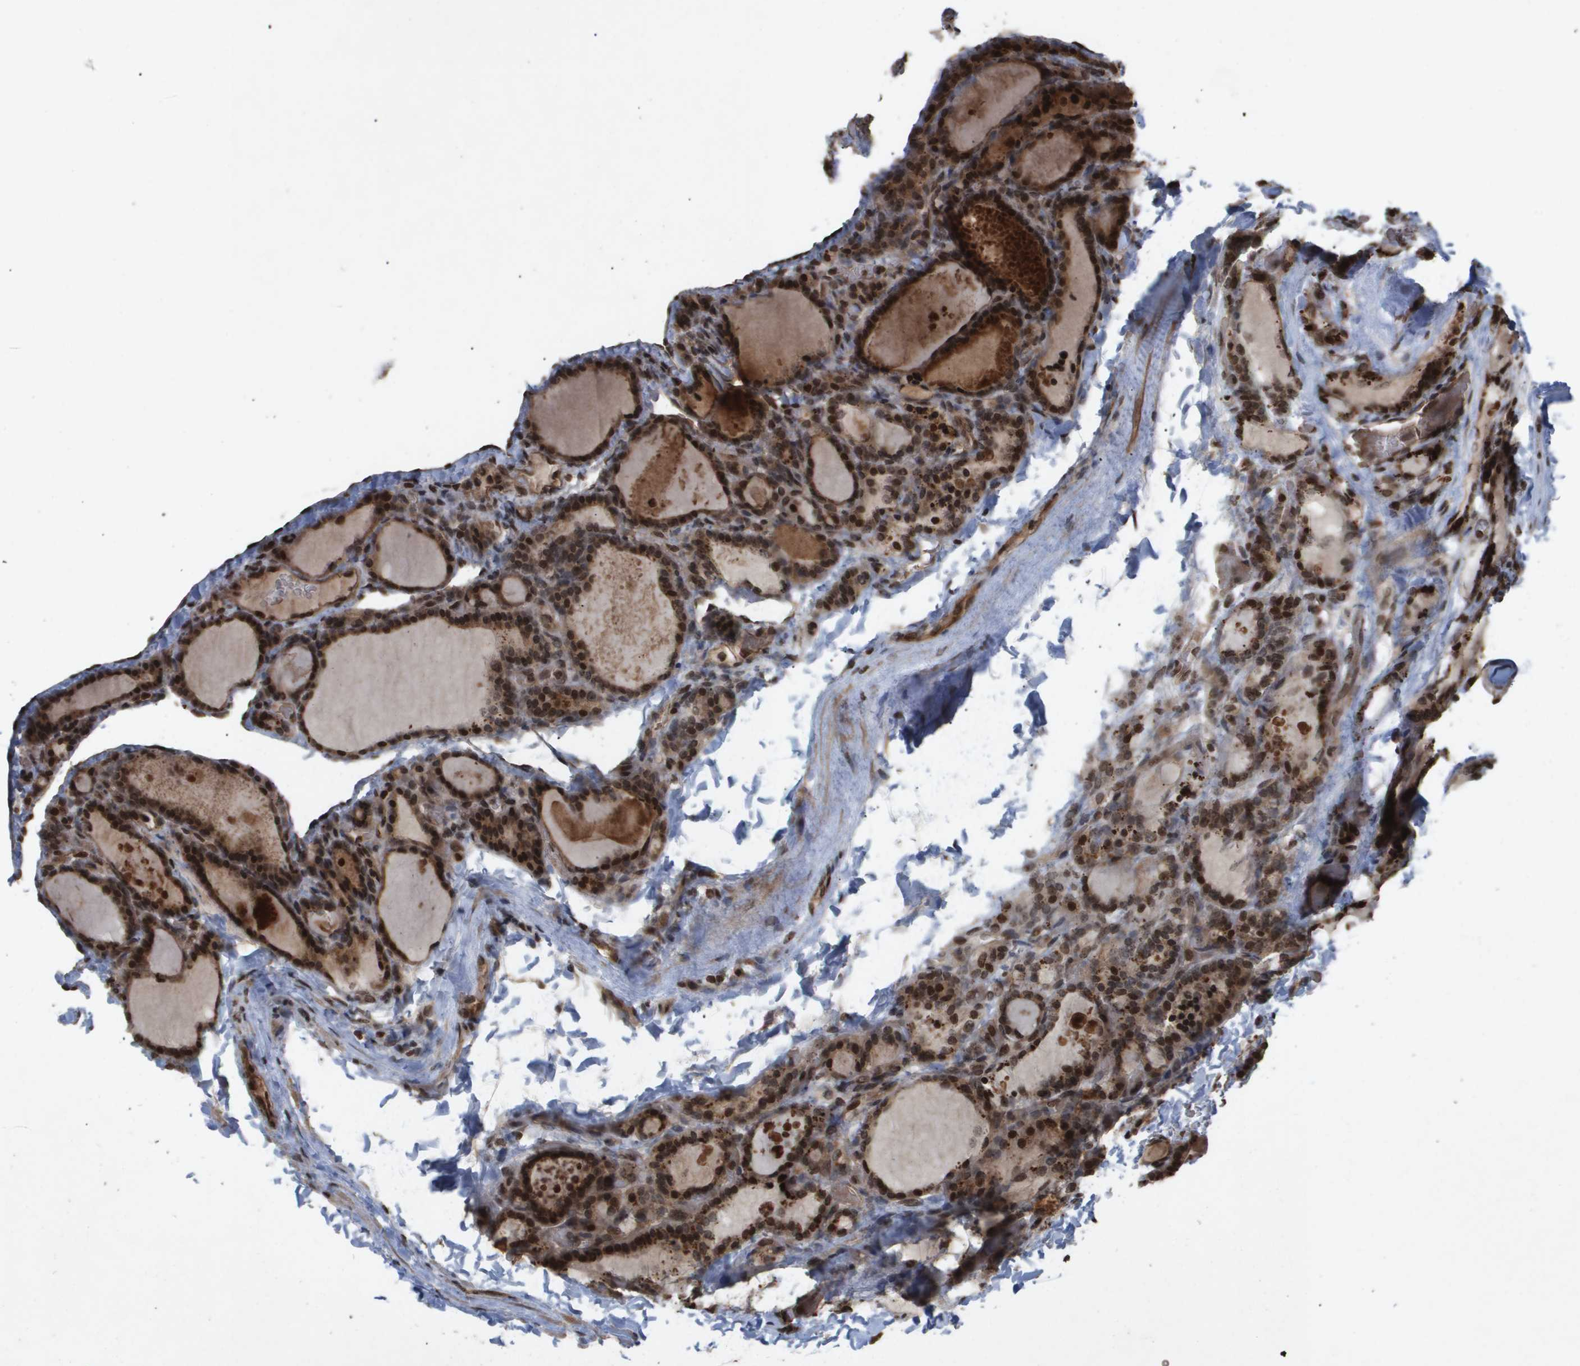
{"staining": {"intensity": "strong", "quantity": ">75%", "location": "cytoplasmic/membranous,nuclear"}, "tissue": "thyroid gland", "cell_type": "Glandular cells", "image_type": "normal", "snomed": [{"axis": "morphology", "description": "Normal tissue, NOS"}, {"axis": "topography", "description": "Thyroid gland"}], "caption": "Approximately >75% of glandular cells in normal thyroid gland demonstrate strong cytoplasmic/membranous,nuclear protein expression as visualized by brown immunohistochemical staining.", "gene": "HSPA6", "patient": {"sex": "female", "age": 28}}